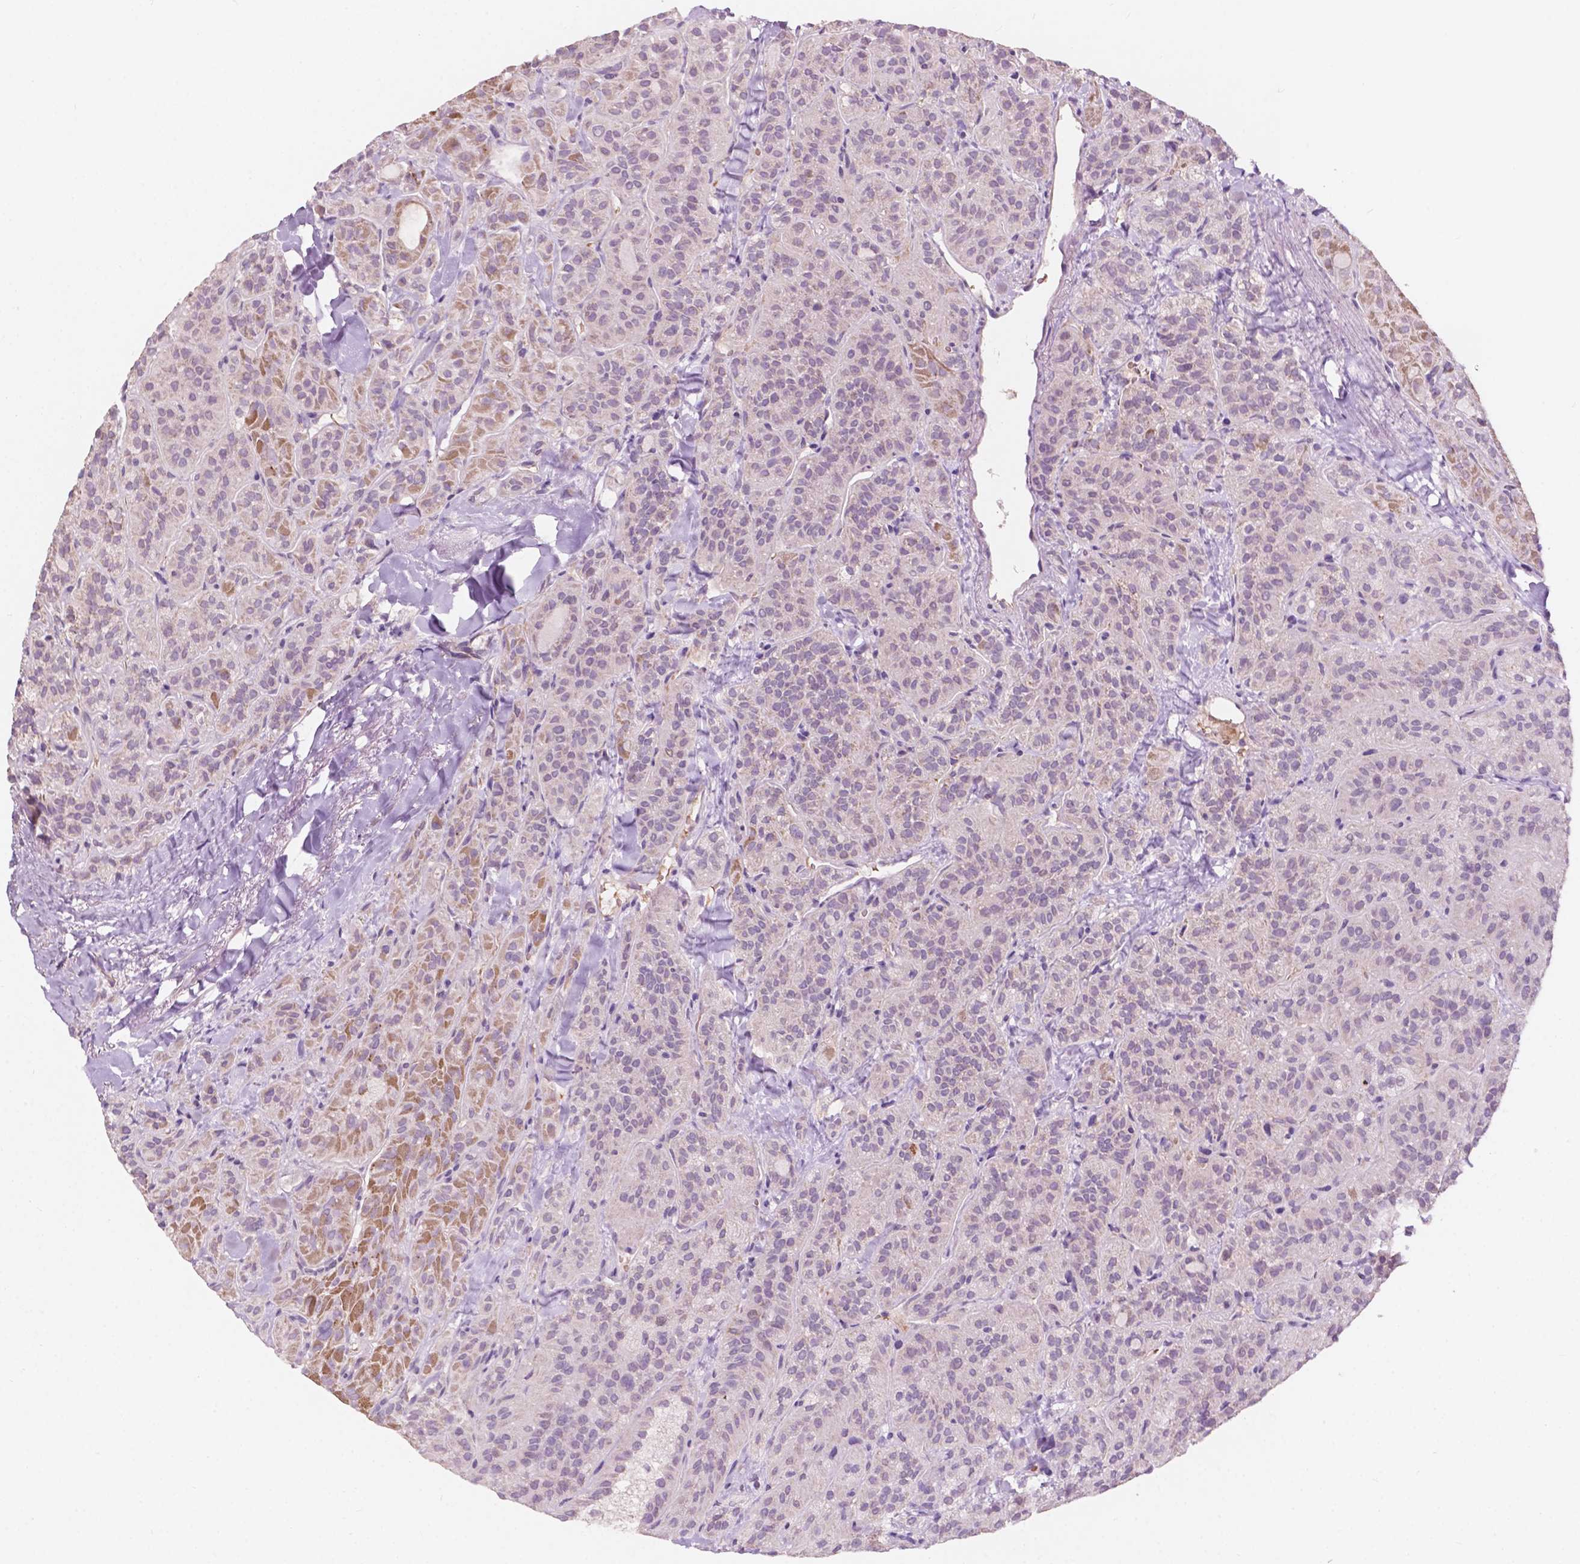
{"staining": {"intensity": "moderate", "quantity": "<25%", "location": "cytoplasmic/membranous"}, "tissue": "thyroid cancer", "cell_type": "Tumor cells", "image_type": "cancer", "snomed": [{"axis": "morphology", "description": "Papillary adenocarcinoma, NOS"}, {"axis": "topography", "description": "Thyroid gland"}], "caption": "About <25% of tumor cells in human thyroid papillary adenocarcinoma exhibit moderate cytoplasmic/membranous protein staining as visualized by brown immunohistochemical staining.", "gene": "NDUFS1", "patient": {"sex": "female", "age": 45}}